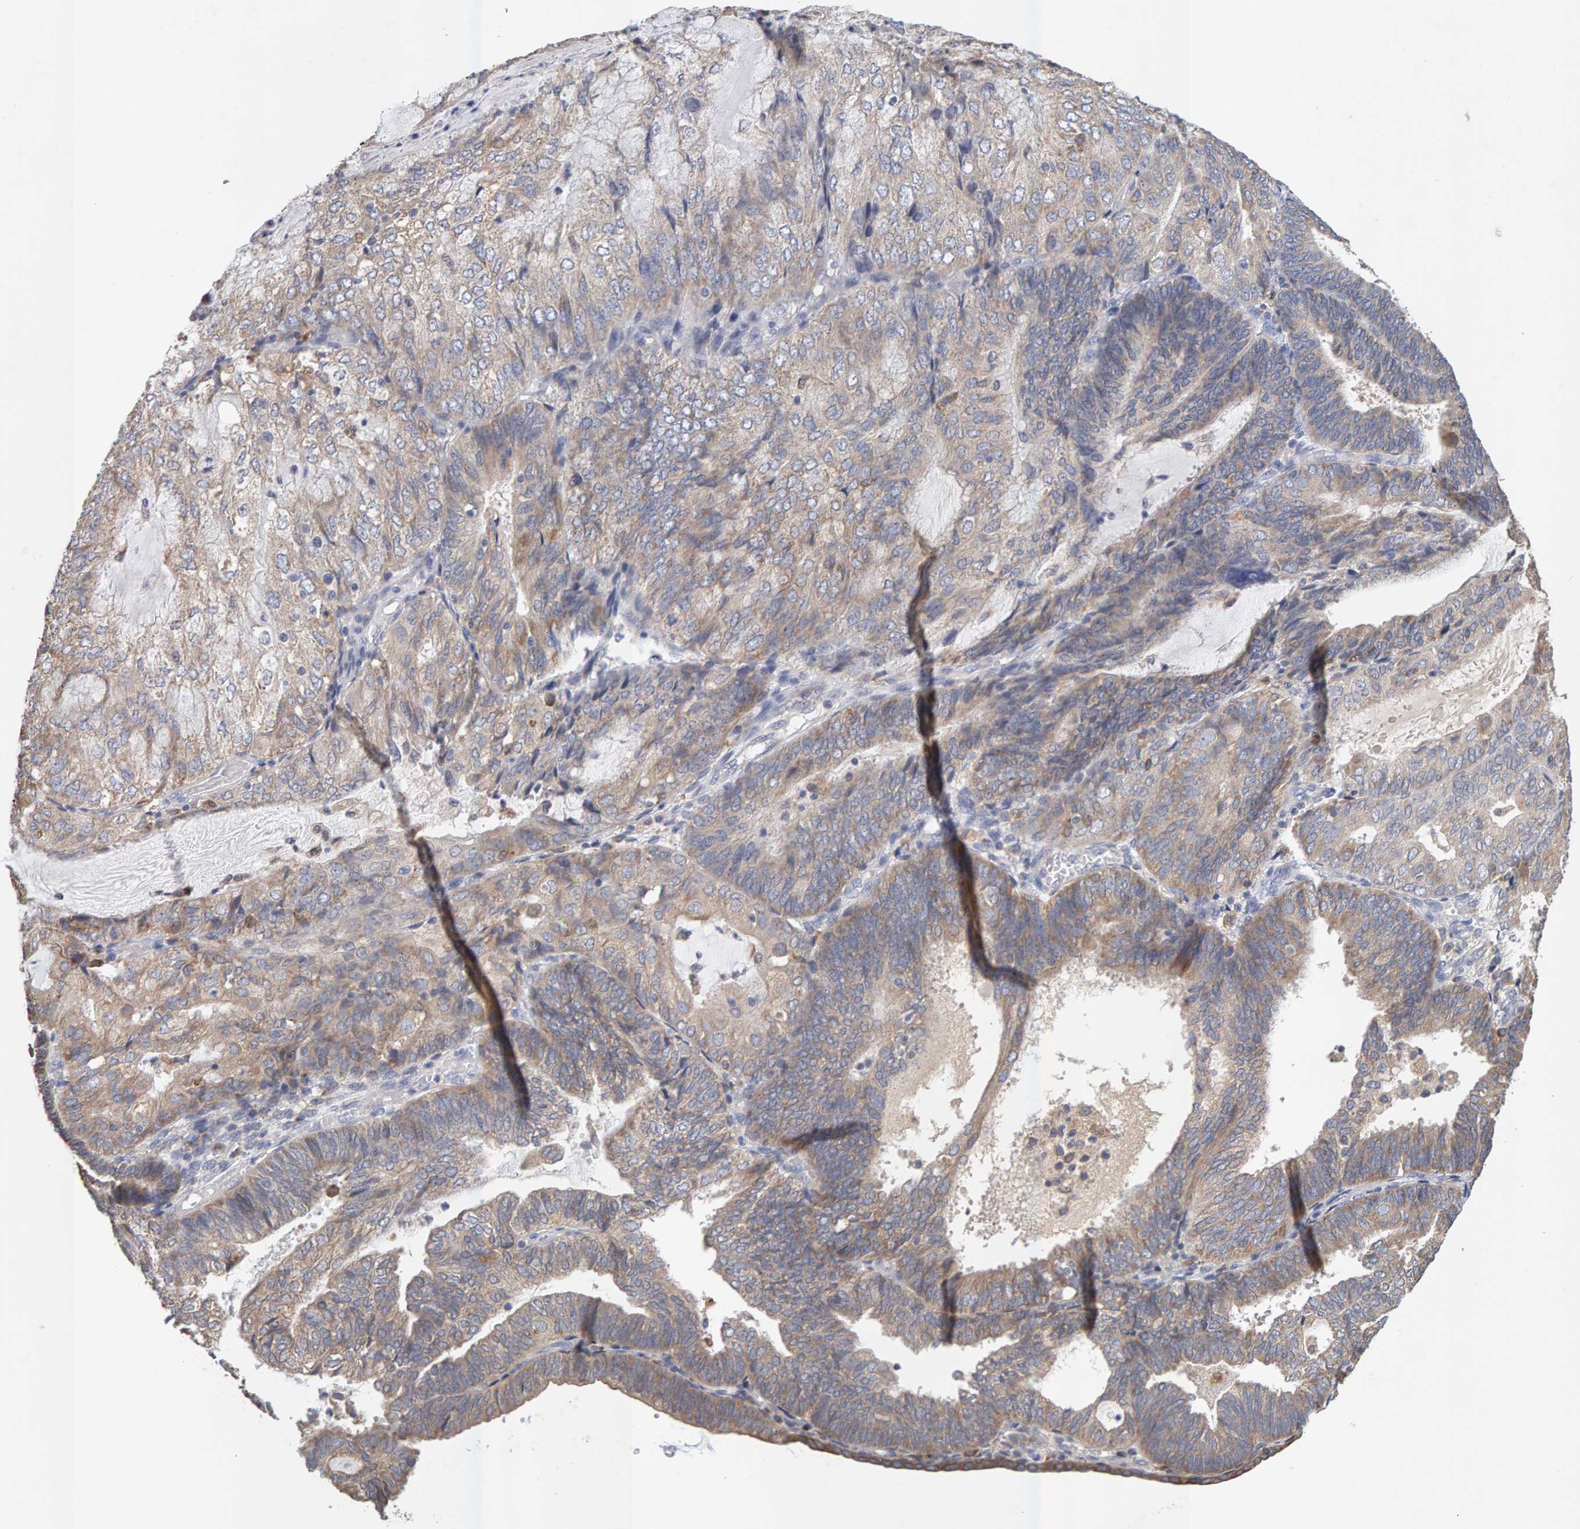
{"staining": {"intensity": "weak", "quantity": ">75%", "location": "cytoplasmic/membranous"}, "tissue": "endometrial cancer", "cell_type": "Tumor cells", "image_type": "cancer", "snomed": [{"axis": "morphology", "description": "Adenocarcinoma, NOS"}, {"axis": "topography", "description": "Endometrium"}], "caption": "Endometrial cancer (adenocarcinoma) stained with immunohistochemistry (IHC) reveals weak cytoplasmic/membranous positivity in approximately >75% of tumor cells.", "gene": "SGPL1", "patient": {"sex": "female", "age": 81}}